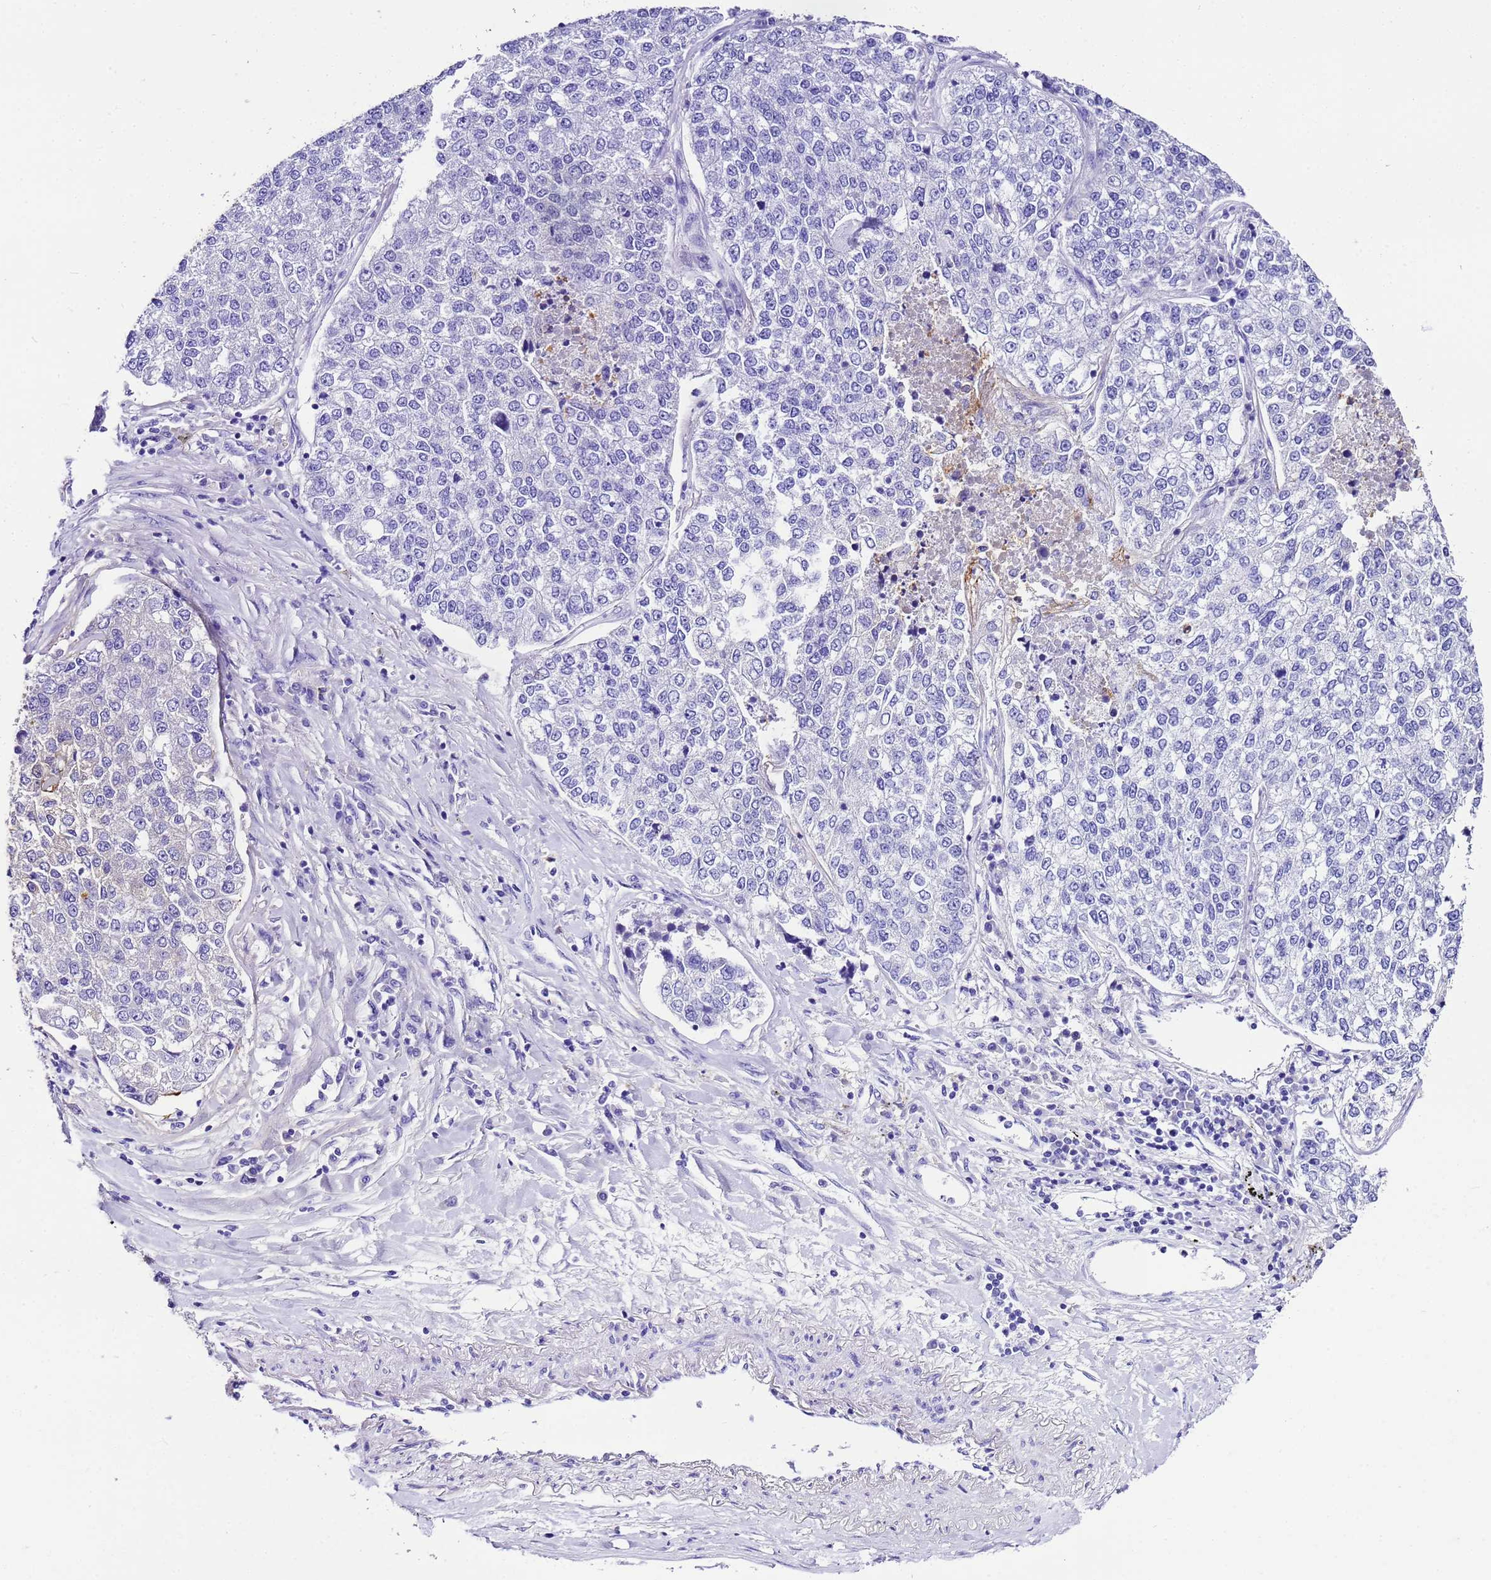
{"staining": {"intensity": "negative", "quantity": "none", "location": "none"}, "tissue": "lung cancer", "cell_type": "Tumor cells", "image_type": "cancer", "snomed": [{"axis": "morphology", "description": "Adenocarcinoma, NOS"}, {"axis": "topography", "description": "Lung"}], "caption": "IHC micrograph of human lung adenocarcinoma stained for a protein (brown), which reveals no staining in tumor cells.", "gene": "UGT2B10", "patient": {"sex": "male", "age": 49}}